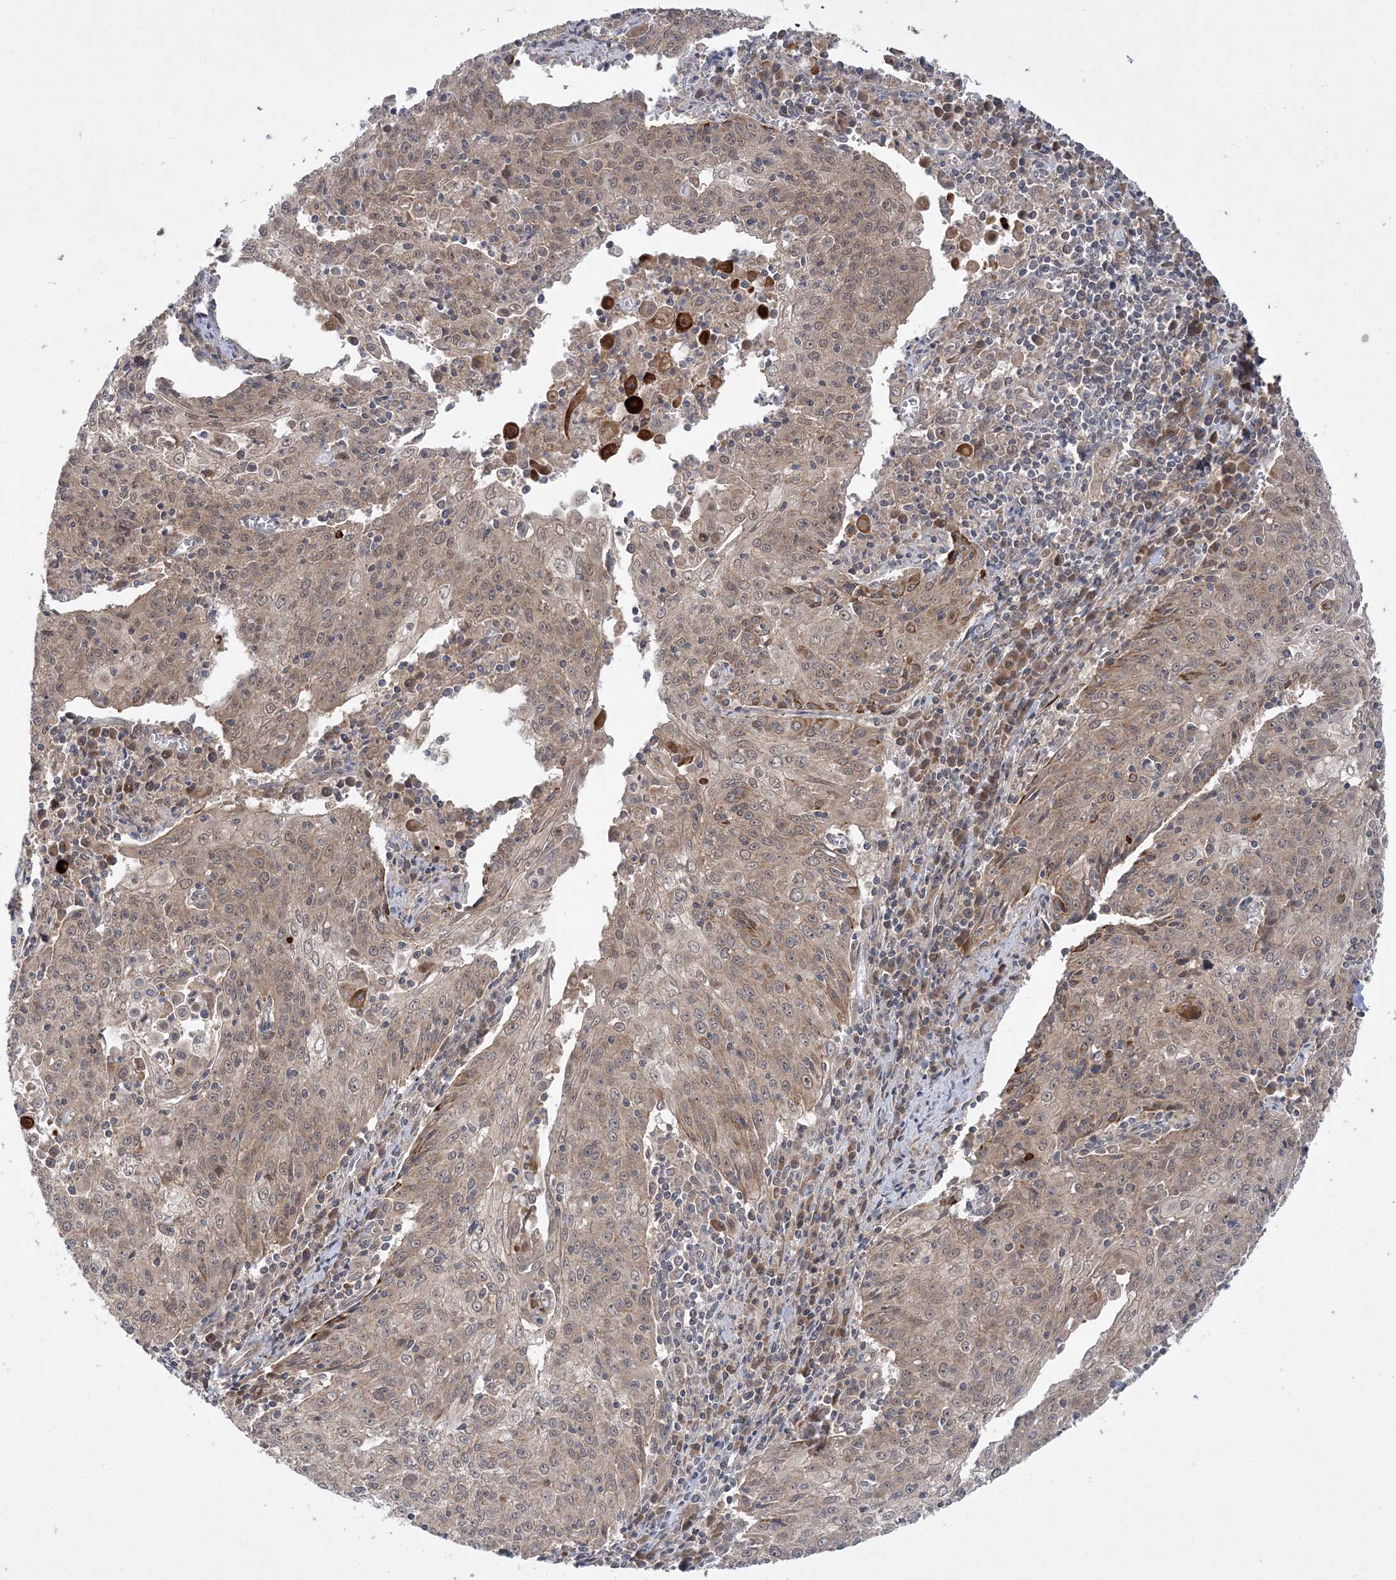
{"staining": {"intensity": "weak", "quantity": "<25%", "location": "cytoplasmic/membranous"}, "tissue": "cervical cancer", "cell_type": "Tumor cells", "image_type": "cancer", "snomed": [{"axis": "morphology", "description": "Squamous cell carcinoma, NOS"}, {"axis": "topography", "description": "Cervix"}], "caption": "Immunohistochemical staining of human squamous cell carcinoma (cervical) shows no significant staining in tumor cells.", "gene": "MMADHC", "patient": {"sex": "female", "age": 48}}